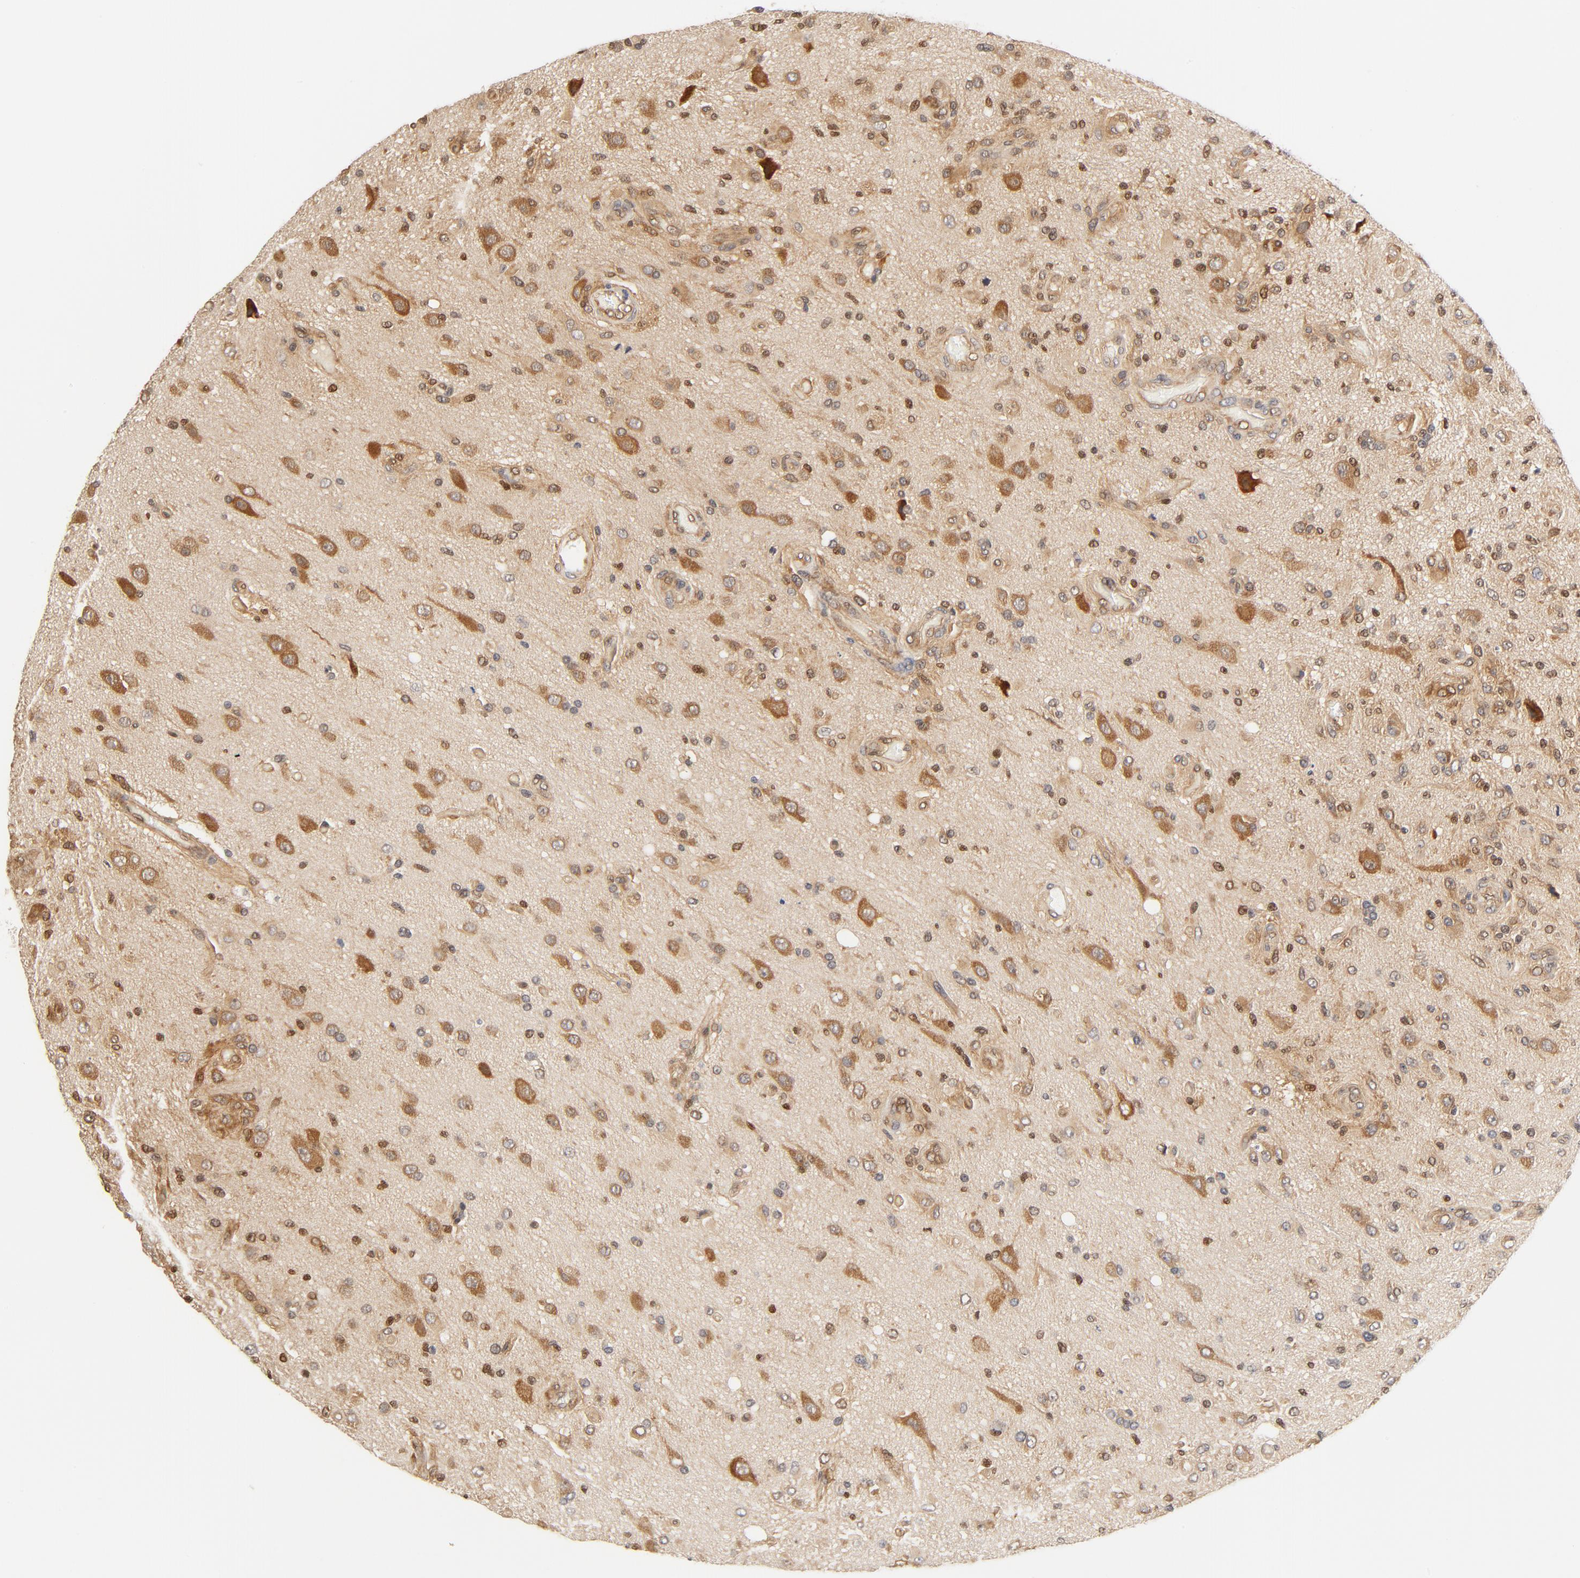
{"staining": {"intensity": "moderate", "quantity": ">75%", "location": "cytoplasmic/membranous,nuclear"}, "tissue": "glioma", "cell_type": "Tumor cells", "image_type": "cancer", "snomed": [{"axis": "morphology", "description": "Normal tissue, NOS"}, {"axis": "morphology", "description": "Glioma, malignant, High grade"}, {"axis": "topography", "description": "Cerebral cortex"}], "caption": "Malignant high-grade glioma was stained to show a protein in brown. There is medium levels of moderate cytoplasmic/membranous and nuclear expression in approximately >75% of tumor cells. Nuclei are stained in blue.", "gene": "EIF4E", "patient": {"sex": "male", "age": 77}}